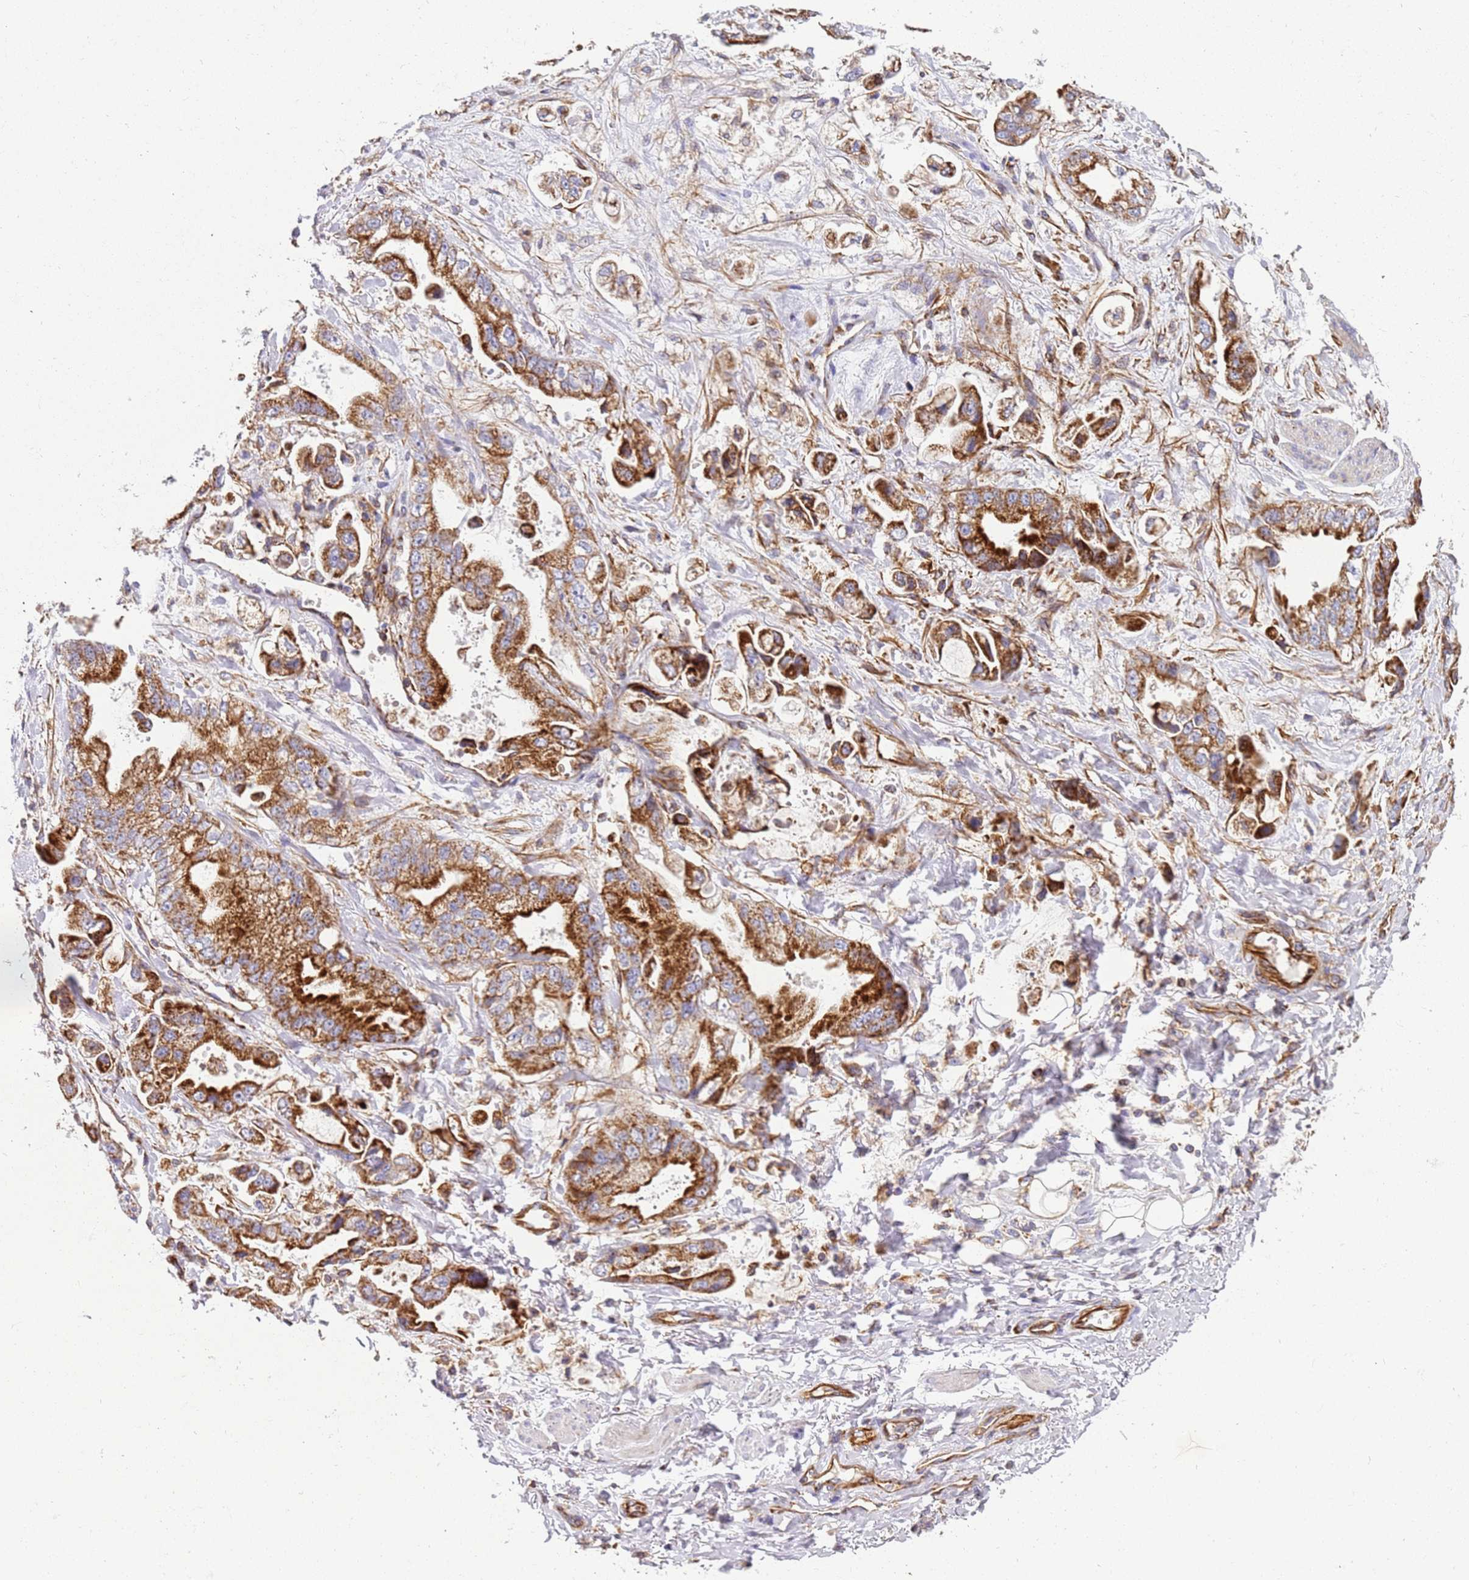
{"staining": {"intensity": "strong", "quantity": ">75%", "location": "cytoplasmic/membranous"}, "tissue": "stomach cancer", "cell_type": "Tumor cells", "image_type": "cancer", "snomed": [{"axis": "morphology", "description": "Adenocarcinoma, NOS"}, {"axis": "topography", "description": "Stomach"}], "caption": "Immunohistochemical staining of stomach cancer demonstrates high levels of strong cytoplasmic/membranous protein expression in about >75% of tumor cells.", "gene": "MRPL20", "patient": {"sex": "male", "age": 62}}